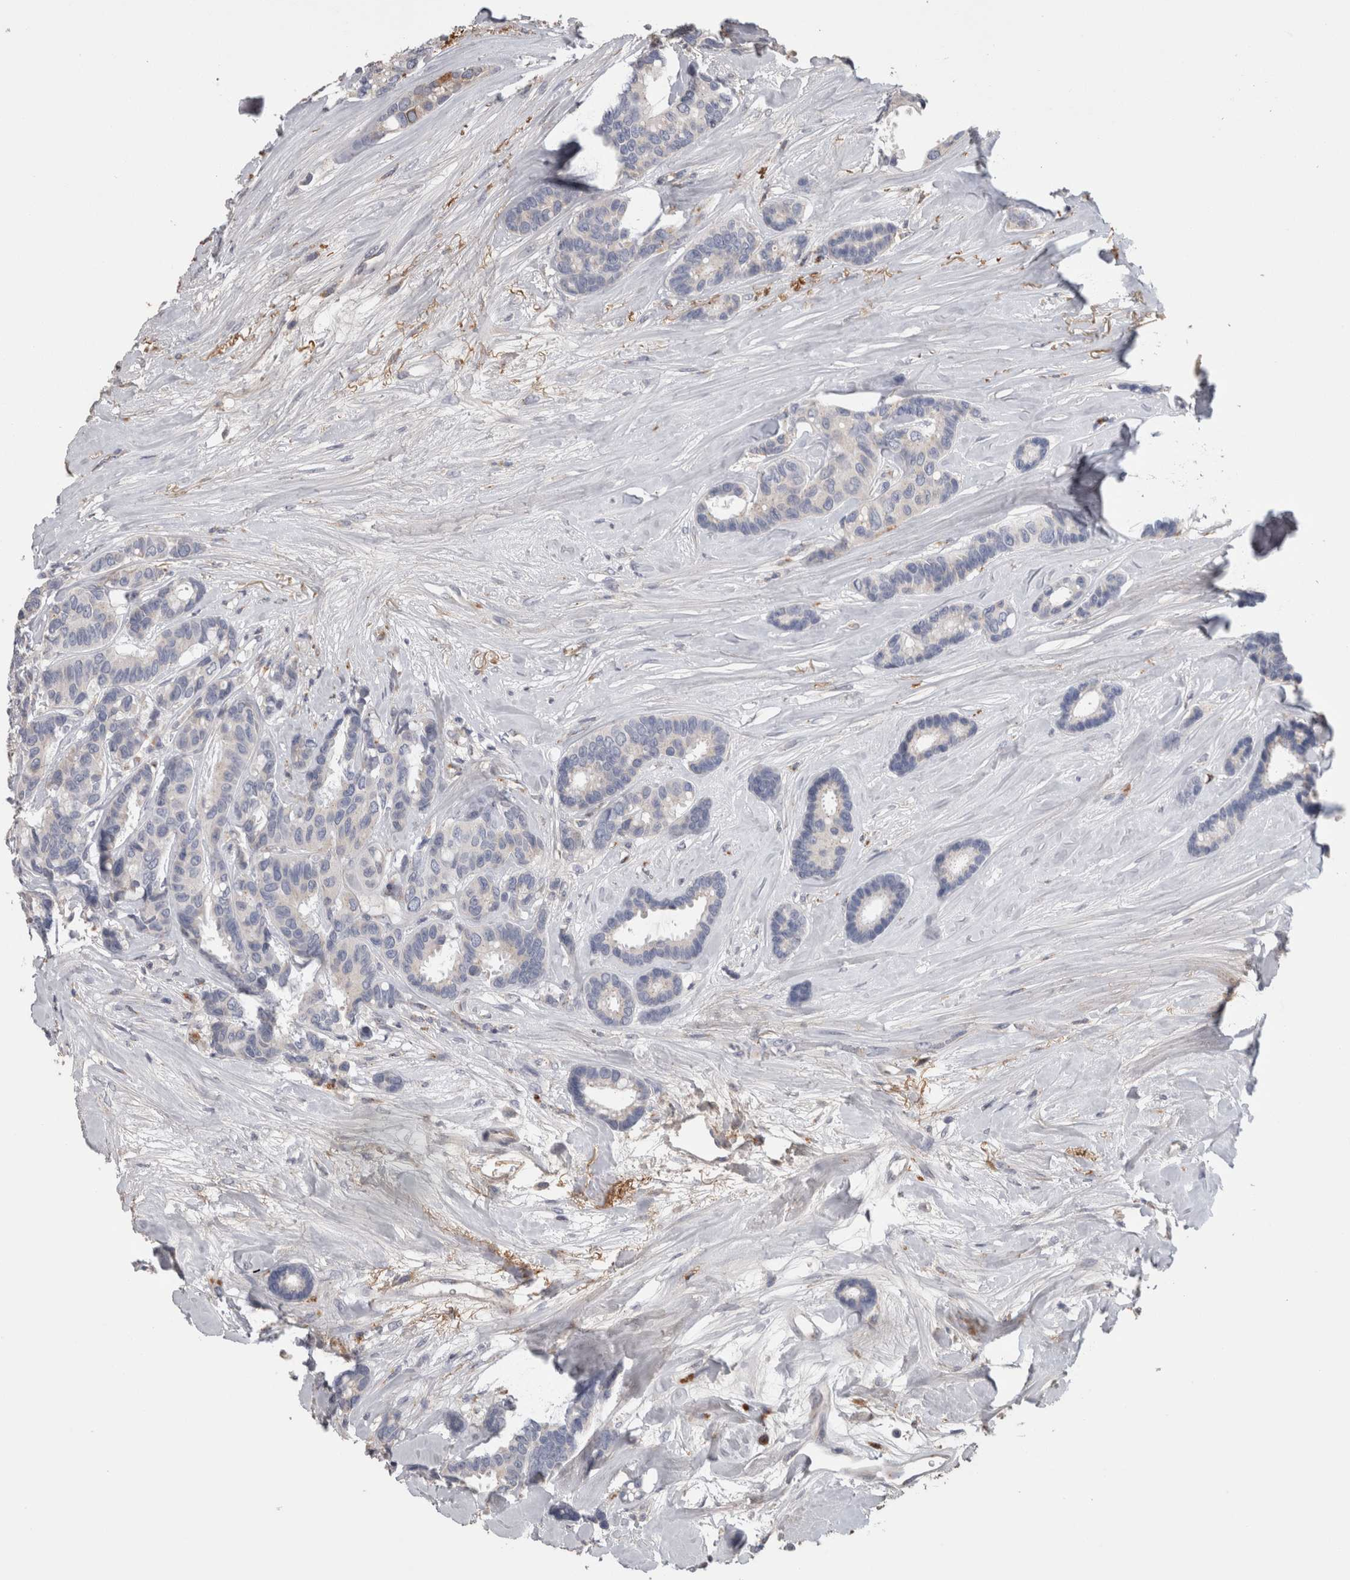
{"staining": {"intensity": "negative", "quantity": "none", "location": "none"}, "tissue": "breast cancer", "cell_type": "Tumor cells", "image_type": "cancer", "snomed": [{"axis": "morphology", "description": "Duct carcinoma"}, {"axis": "topography", "description": "Breast"}], "caption": "DAB (3,3'-diaminobenzidine) immunohistochemical staining of human breast cancer reveals no significant positivity in tumor cells.", "gene": "STC1", "patient": {"sex": "female", "age": 87}}